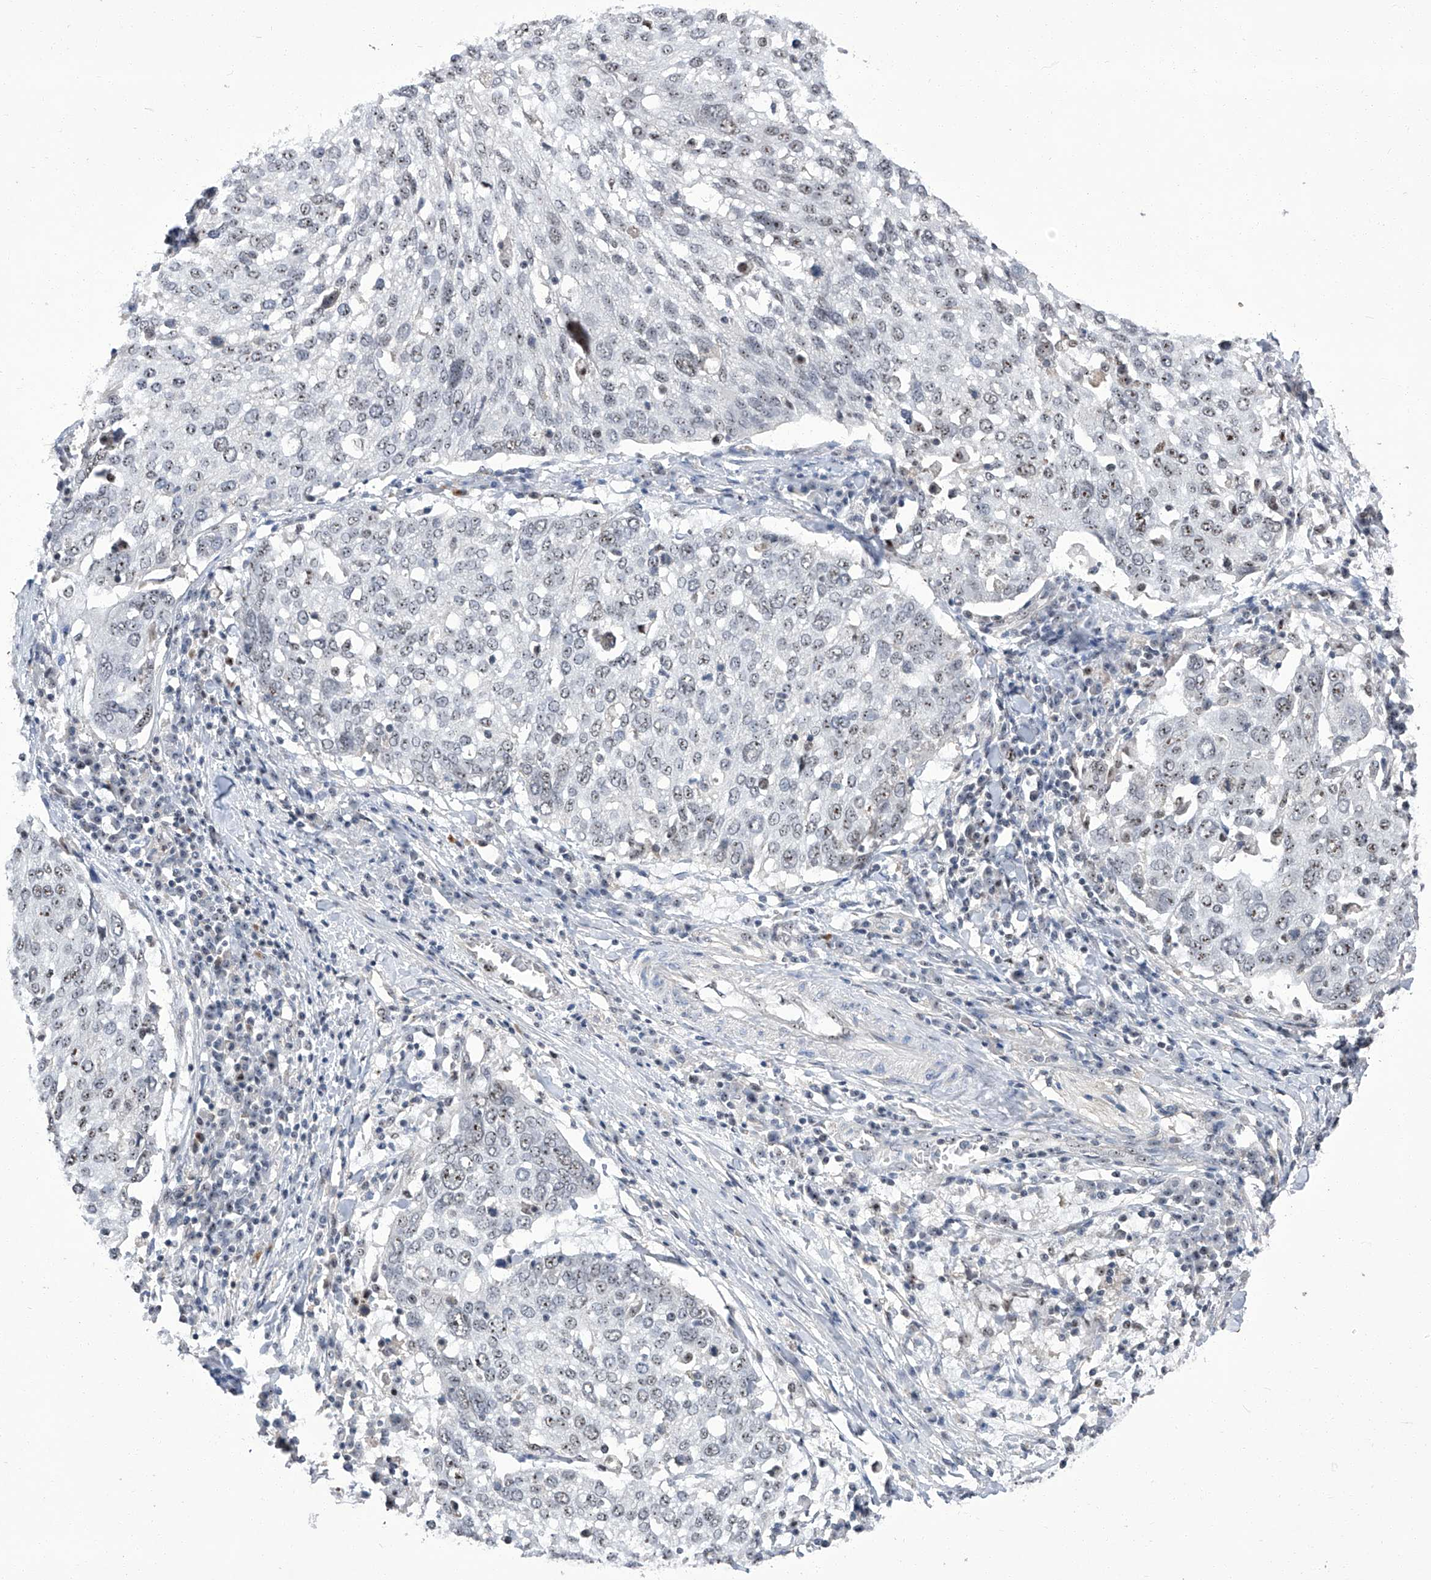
{"staining": {"intensity": "weak", "quantity": "<25%", "location": "nuclear"}, "tissue": "lung cancer", "cell_type": "Tumor cells", "image_type": "cancer", "snomed": [{"axis": "morphology", "description": "Squamous cell carcinoma, NOS"}, {"axis": "topography", "description": "Lung"}], "caption": "An image of lung cancer (squamous cell carcinoma) stained for a protein reveals no brown staining in tumor cells.", "gene": "CMTR1", "patient": {"sex": "male", "age": 65}}